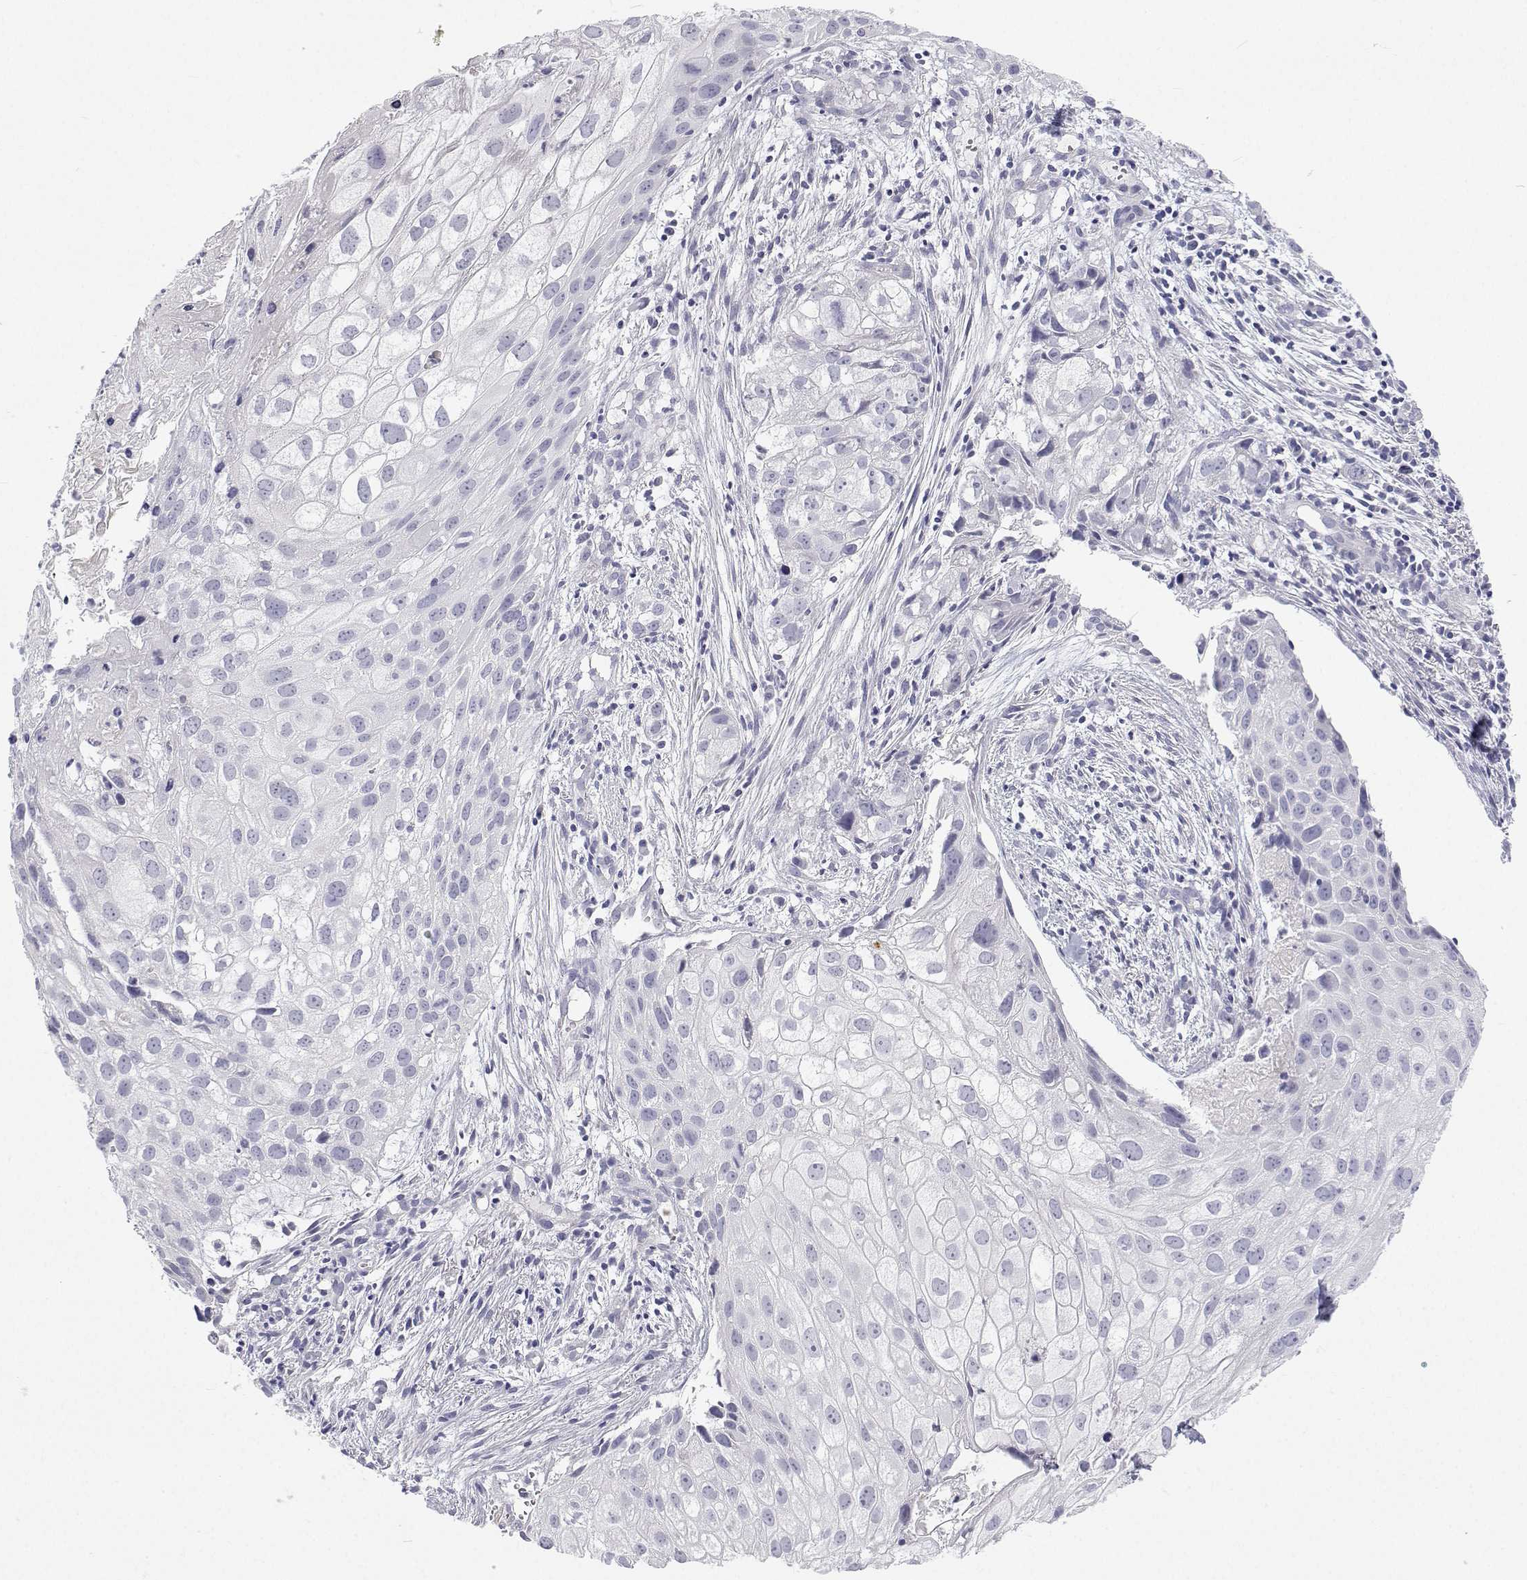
{"staining": {"intensity": "negative", "quantity": "none", "location": "none"}, "tissue": "cervical cancer", "cell_type": "Tumor cells", "image_type": "cancer", "snomed": [{"axis": "morphology", "description": "Squamous cell carcinoma, NOS"}, {"axis": "topography", "description": "Cervix"}], "caption": "Immunohistochemical staining of squamous cell carcinoma (cervical) exhibits no significant staining in tumor cells.", "gene": "TTN", "patient": {"sex": "female", "age": 53}}